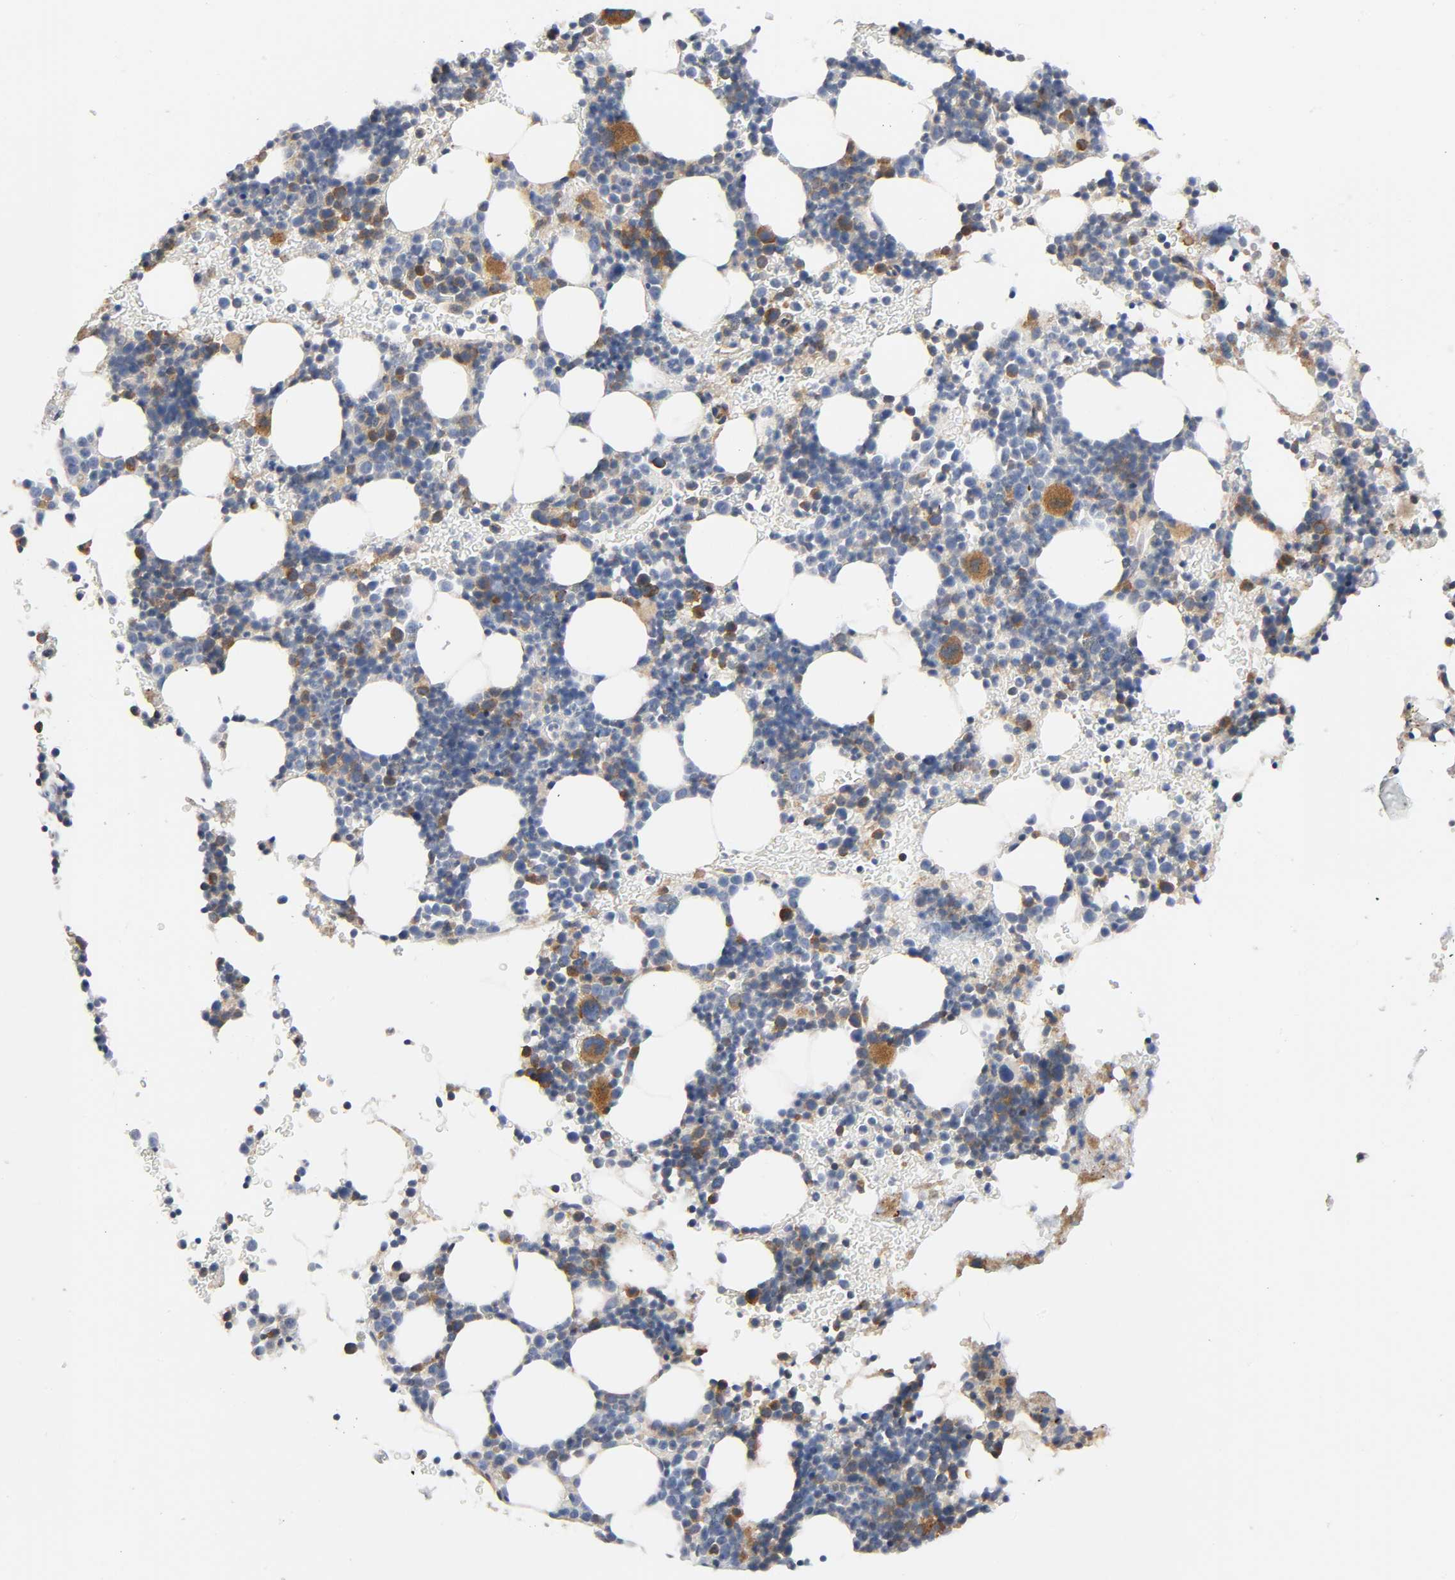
{"staining": {"intensity": "moderate", "quantity": "25%-75%", "location": "cytoplasmic/membranous"}, "tissue": "bone marrow", "cell_type": "Hematopoietic cells", "image_type": "normal", "snomed": [{"axis": "morphology", "description": "Normal tissue, NOS"}, {"axis": "topography", "description": "Bone marrow"}], "caption": "A micrograph showing moderate cytoplasmic/membranous positivity in about 25%-75% of hematopoietic cells in benign bone marrow, as visualized by brown immunohistochemical staining.", "gene": "HDAC6", "patient": {"sex": "male", "age": 17}}